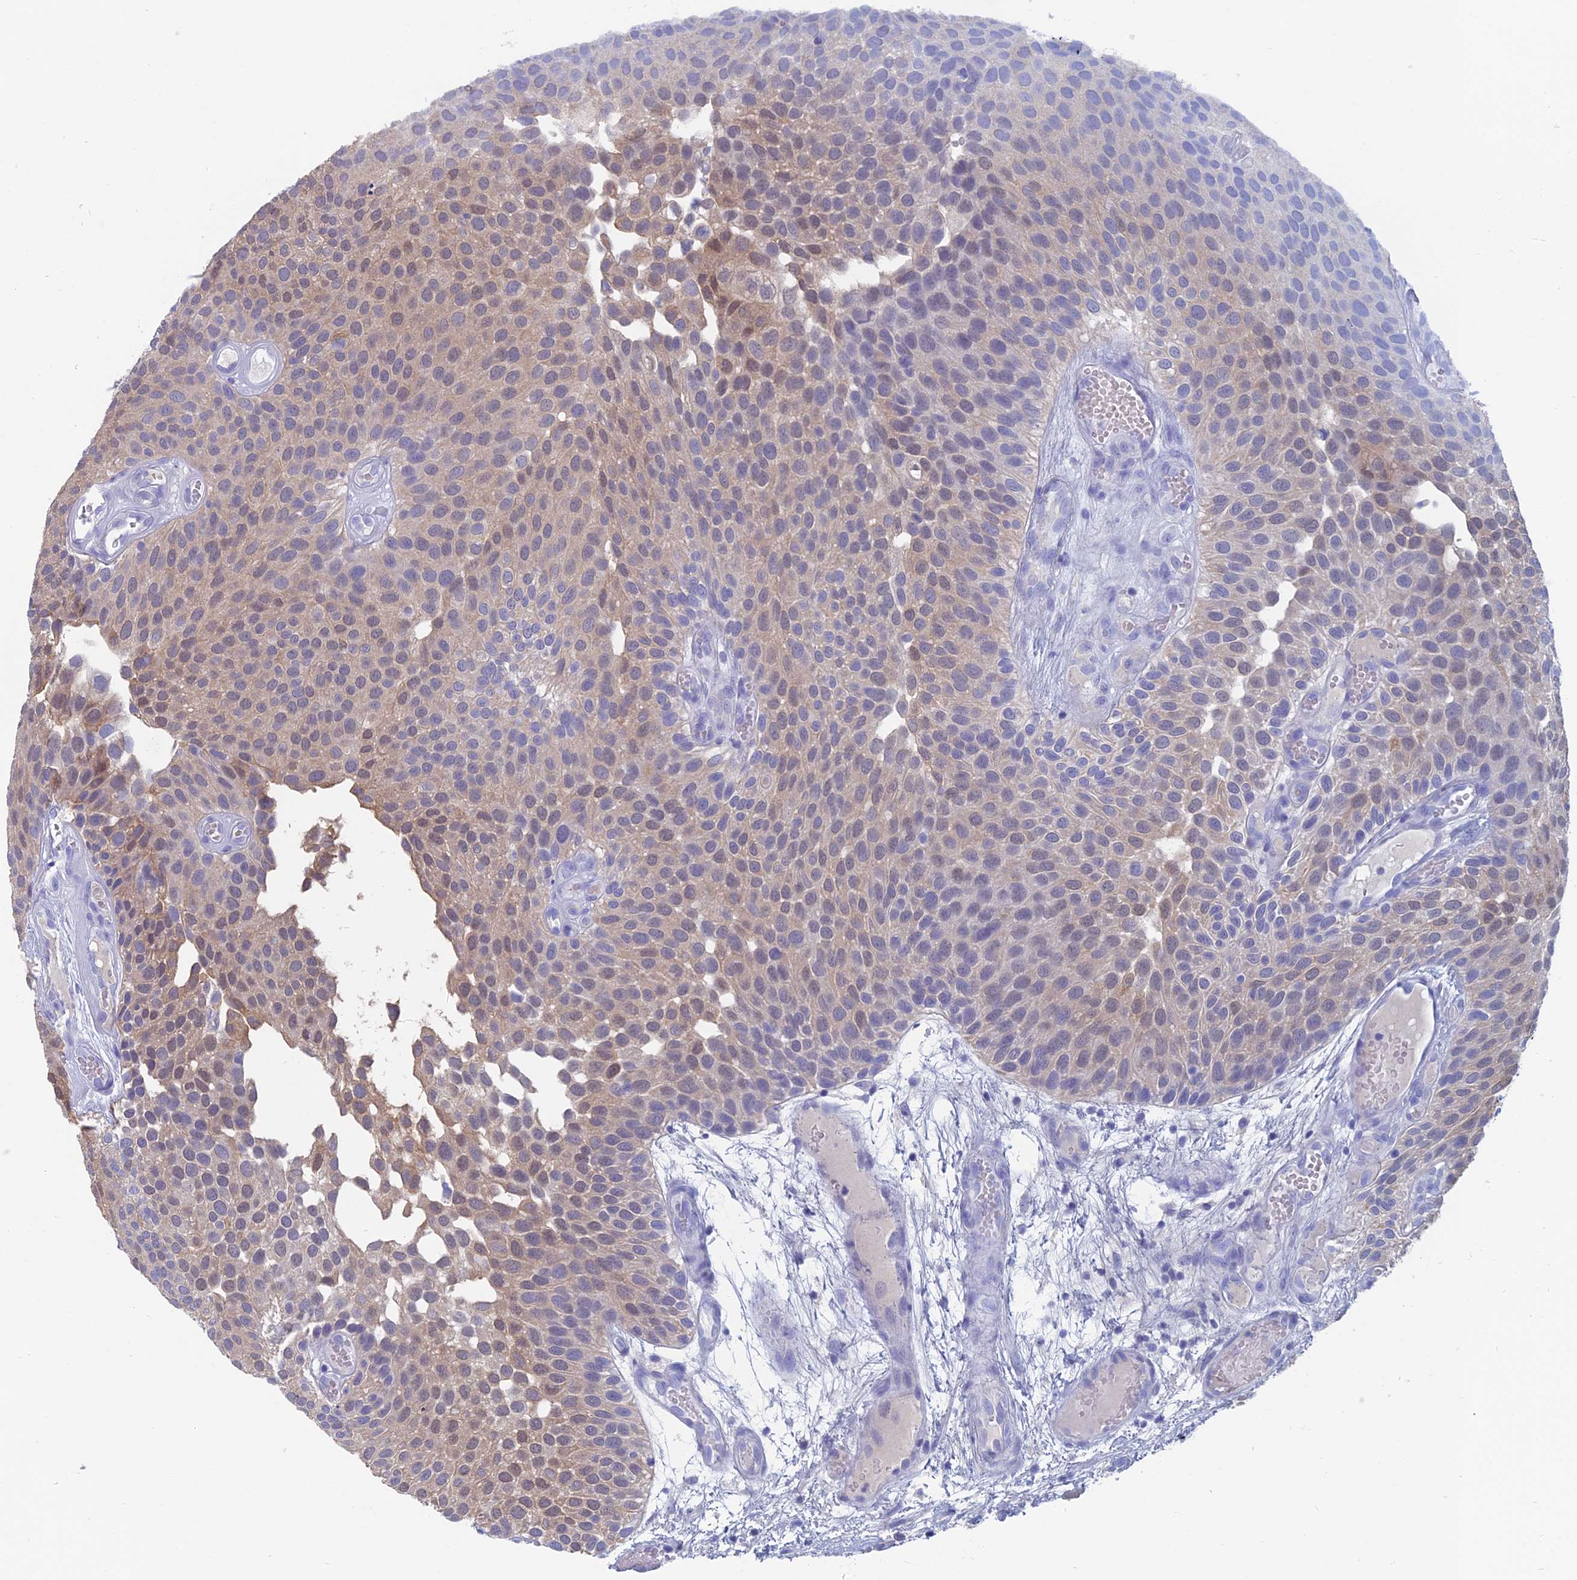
{"staining": {"intensity": "weak", "quantity": "25%-75%", "location": "cytoplasmic/membranous,nuclear"}, "tissue": "urothelial cancer", "cell_type": "Tumor cells", "image_type": "cancer", "snomed": [{"axis": "morphology", "description": "Urothelial carcinoma, Low grade"}, {"axis": "topography", "description": "Urinary bladder"}], "caption": "Urothelial cancer tissue exhibits weak cytoplasmic/membranous and nuclear positivity in about 25%-75% of tumor cells, visualized by immunohistochemistry. Ihc stains the protein of interest in brown and the nuclei are stained blue.", "gene": "CAPS", "patient": {"sex": "male", "age": 89}}